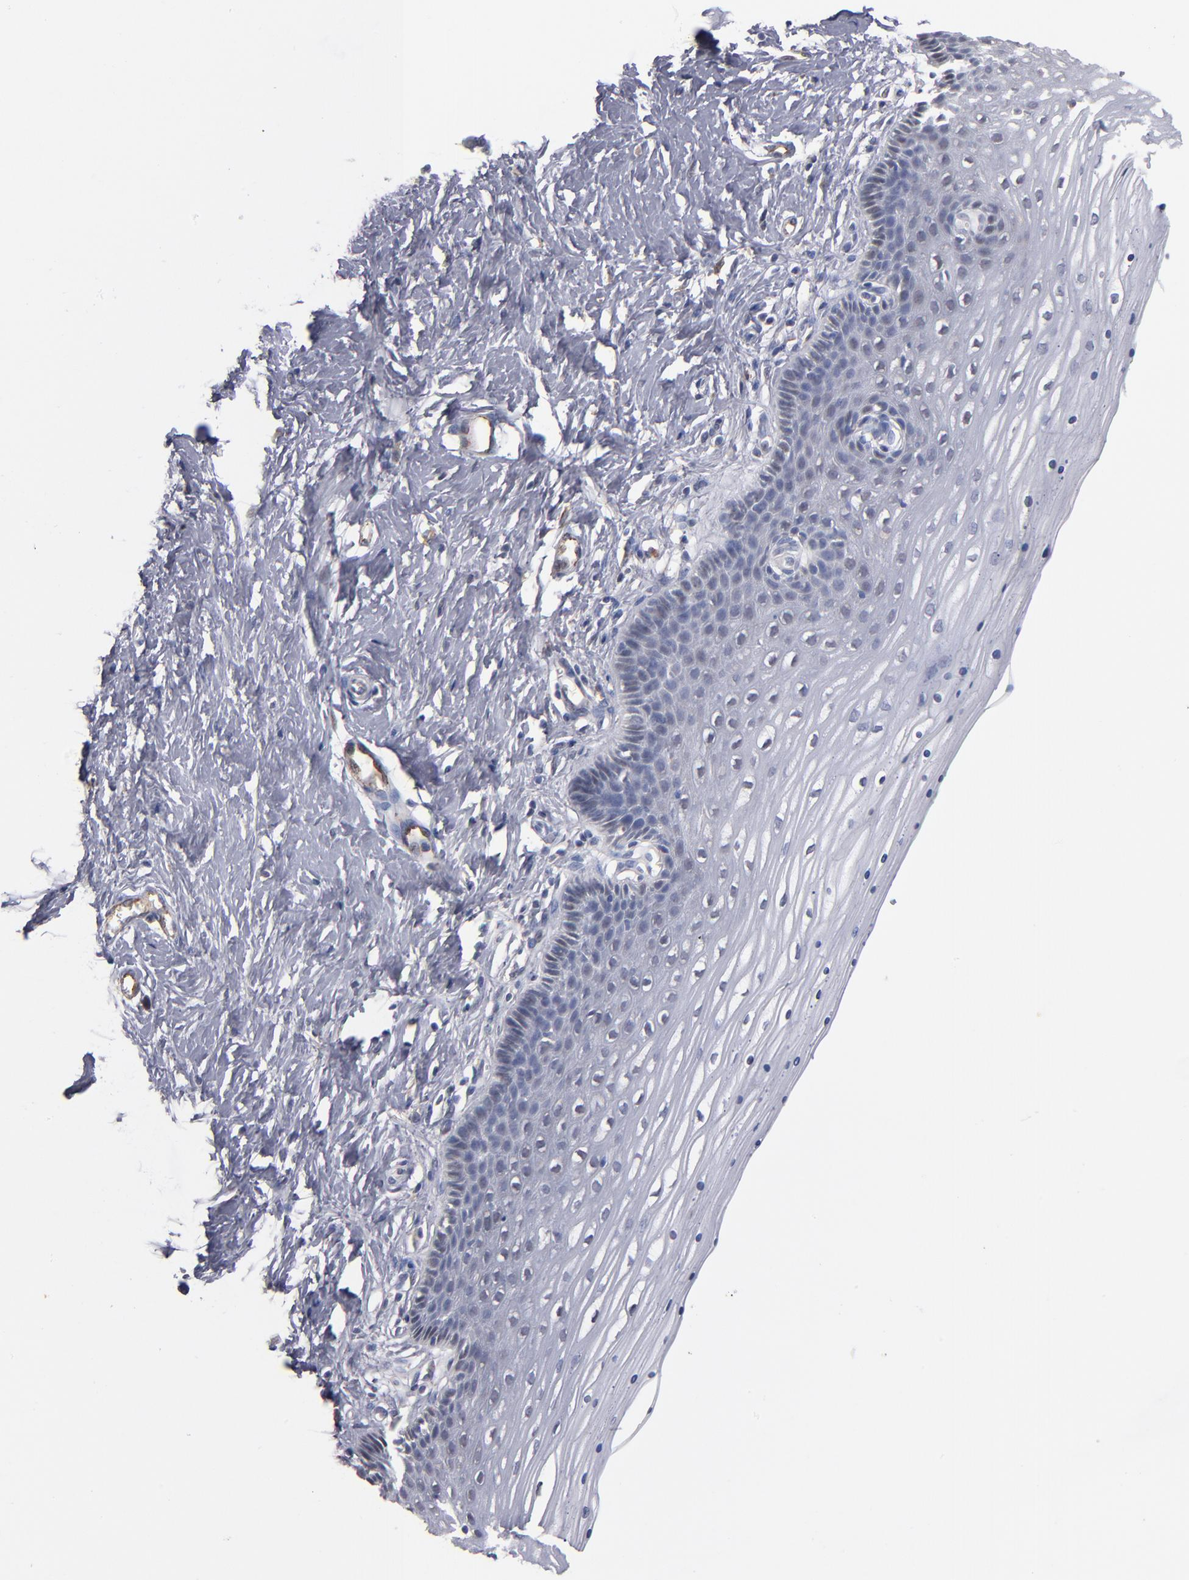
{"staining": {"intensity": "negative", "quantity": "none", "location": "none"}, "tissue": "cervix", "cell_type": "Glandular cells", "image_type": "normal", "snomed": [{"axis": "morphology", "description": "Normal tissue, NOS"}, {"axis": "topography", "description": "Cervix"}], "caption": "Immunohistochemical staining of unremarkable cervix displays no significant expression in glandular cells. (DAB (3,3'-diaminobenzidine) immunohistochemistry (IHC) visualized using brightfield microscopy, high magnification).", "gene": "SELP", "patient": {"sex": "female", "age": 39}}